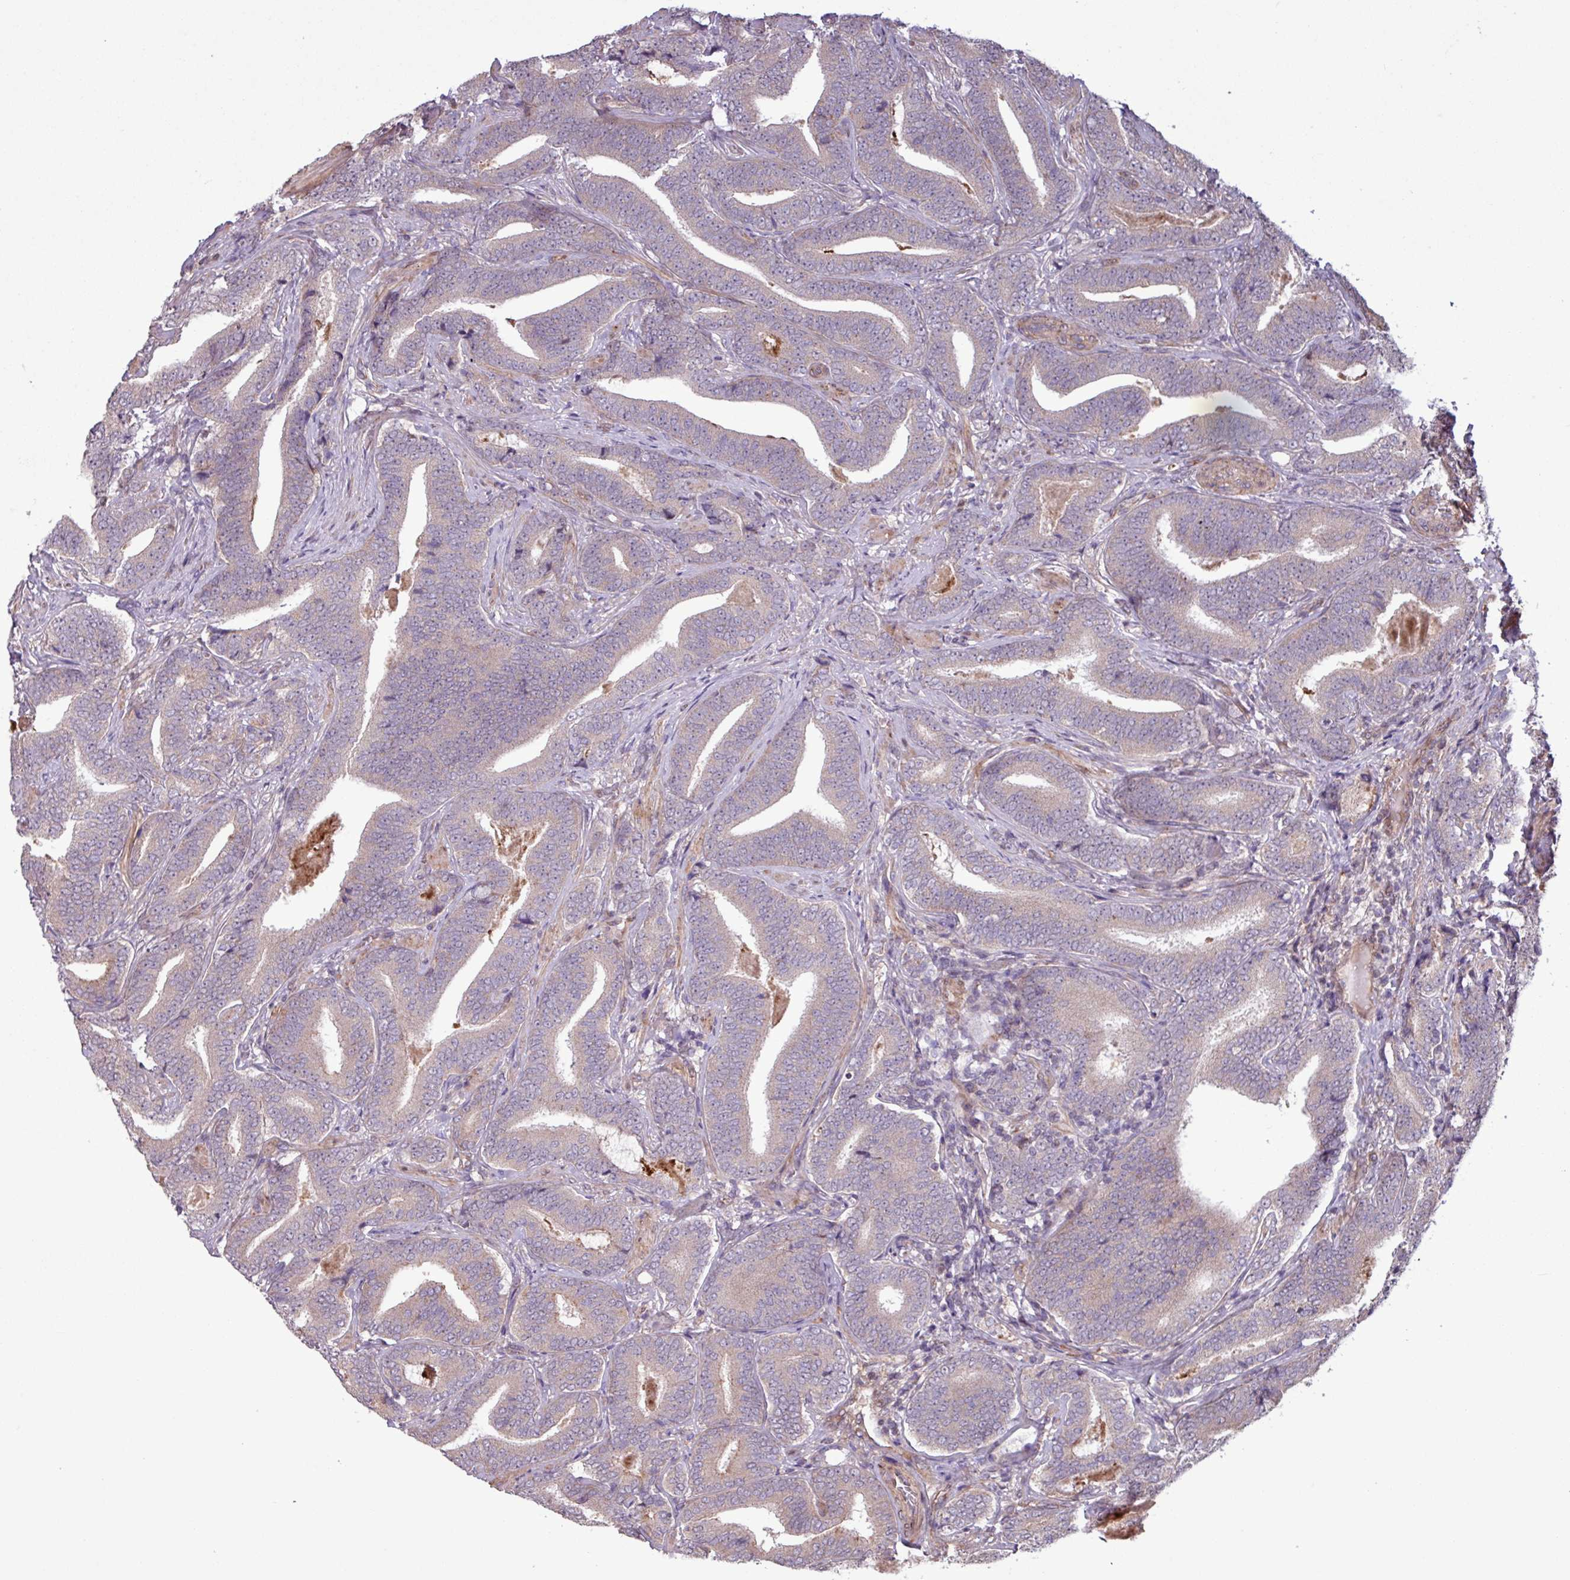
{"staining": {"intensity": "weak", "quantity": "<25%", "location": "cytoplasmic/membranous"}, "tissue": "prostate cancer", "cell_type": "Tumor cells", "image_type": "cancer", "snomed": [{"axis": "morphology", "description": "Adenocarcinoma, Low grade"}, {"axis": "topography", "description": "Prostate and seminal vesicle, NOS"}], "caption": "This is a photomicrograph of IHC staining of adenocarcinoma (low-grade) (prostate), which shows no staining in tumor cells. The staining is performed using DAB (3,3'-diaminobenzidine) brown chromogen with nuclei counter-stained in using hematoxylin.", "gene": "PDPR", "patient": {"sex": "male", "age": 61}}